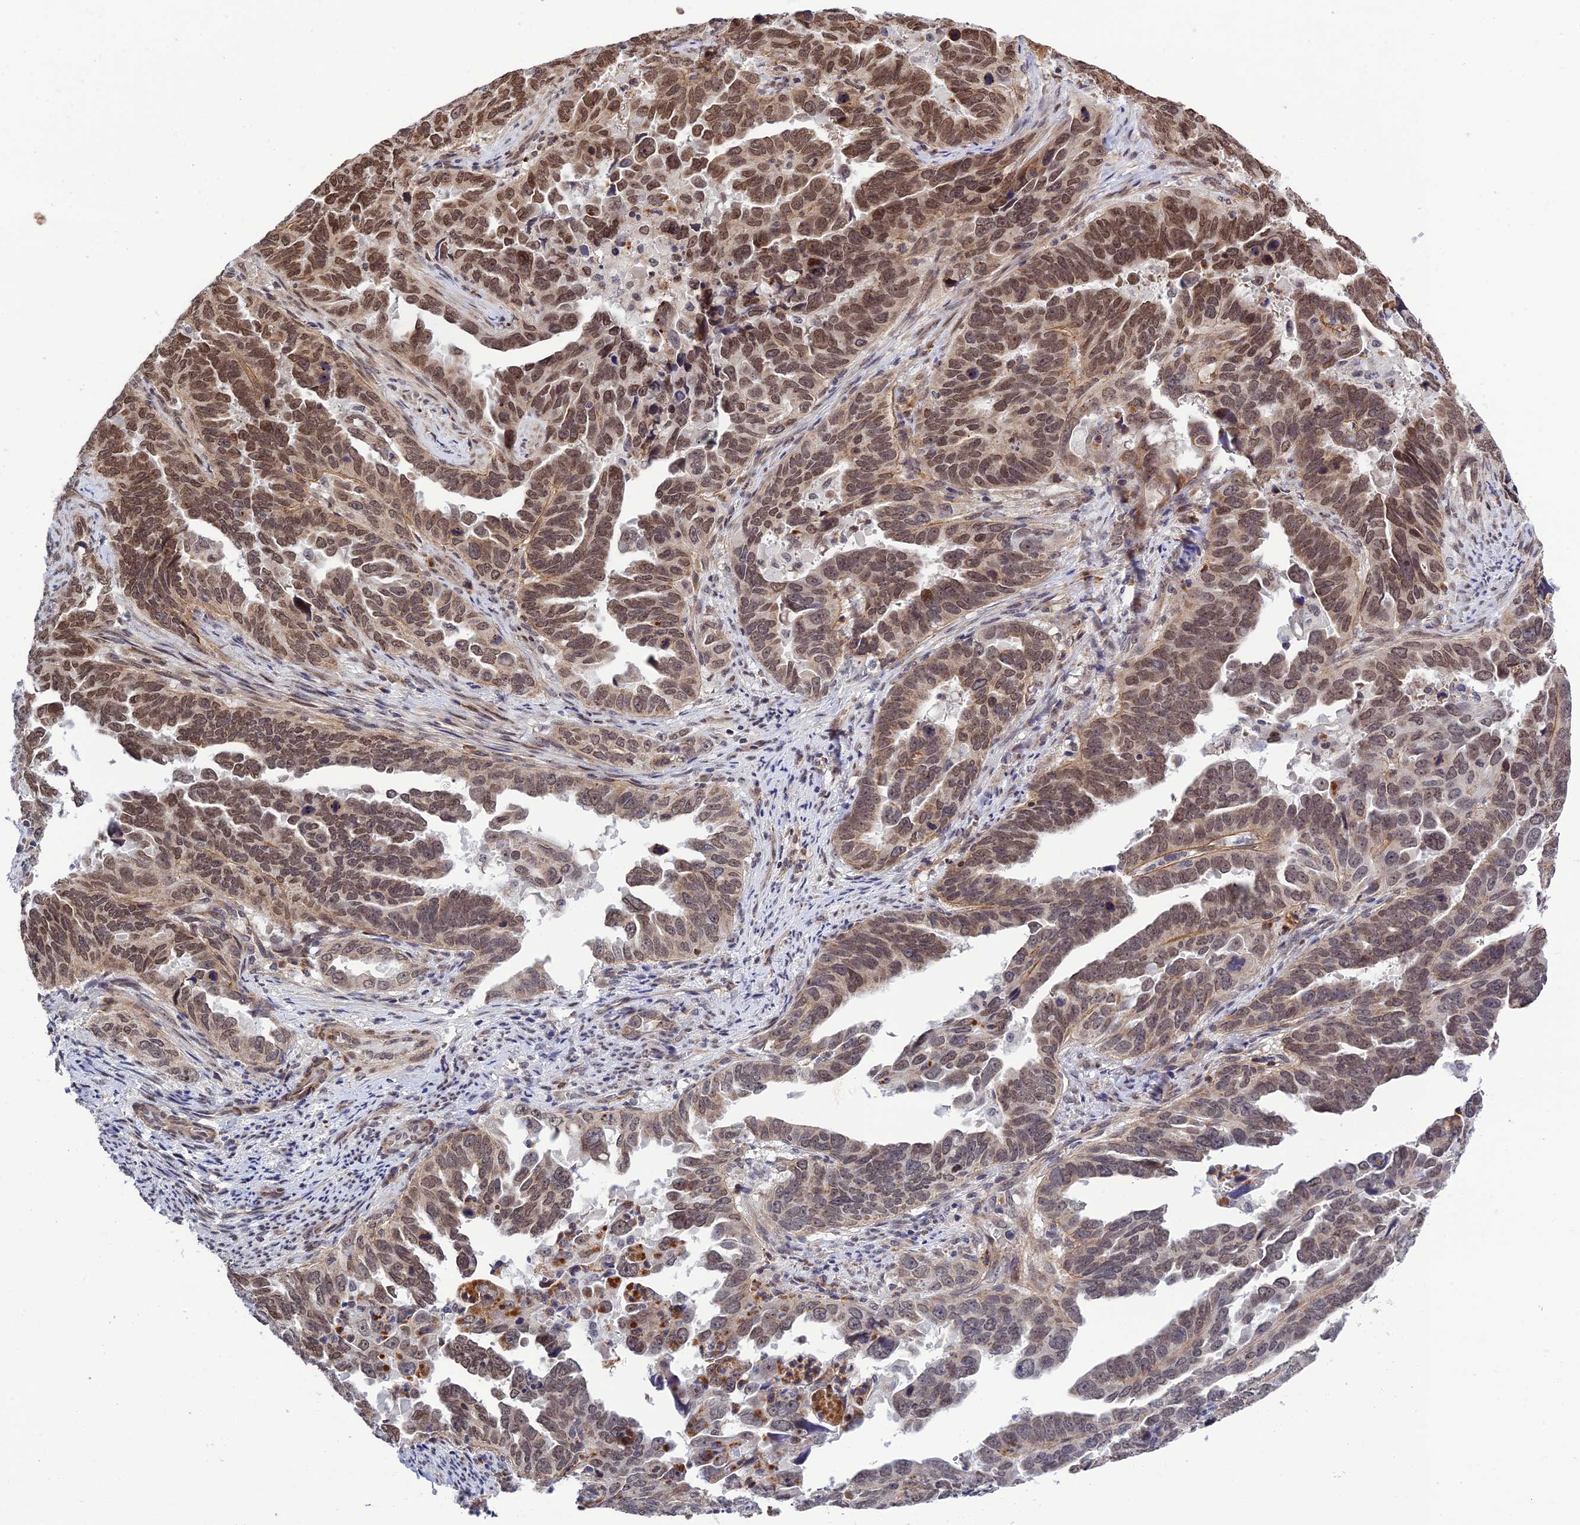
{"staining": {"intensity": "moderate", "quantity": "25%-75%", "location": "nuclear"}, "tissue": "endometrial cancer", "cell_type": "Tumor cells", "image_type": "cancer", "snomed": [{"axis": "morphology", "description": "Adenocarcinoma, NOS"}, {"axis": "topography", "description": "Endometrium"}], "caption": "Immunohistochemistry (IHC) image of human endometrial cancer stained for a protein (brown), which displays medium levels of moderate nuclear staining in about 25%-75% of tumor cells.", "gene": "REXO1", "patient": {"sex": "female", "age": 65}}